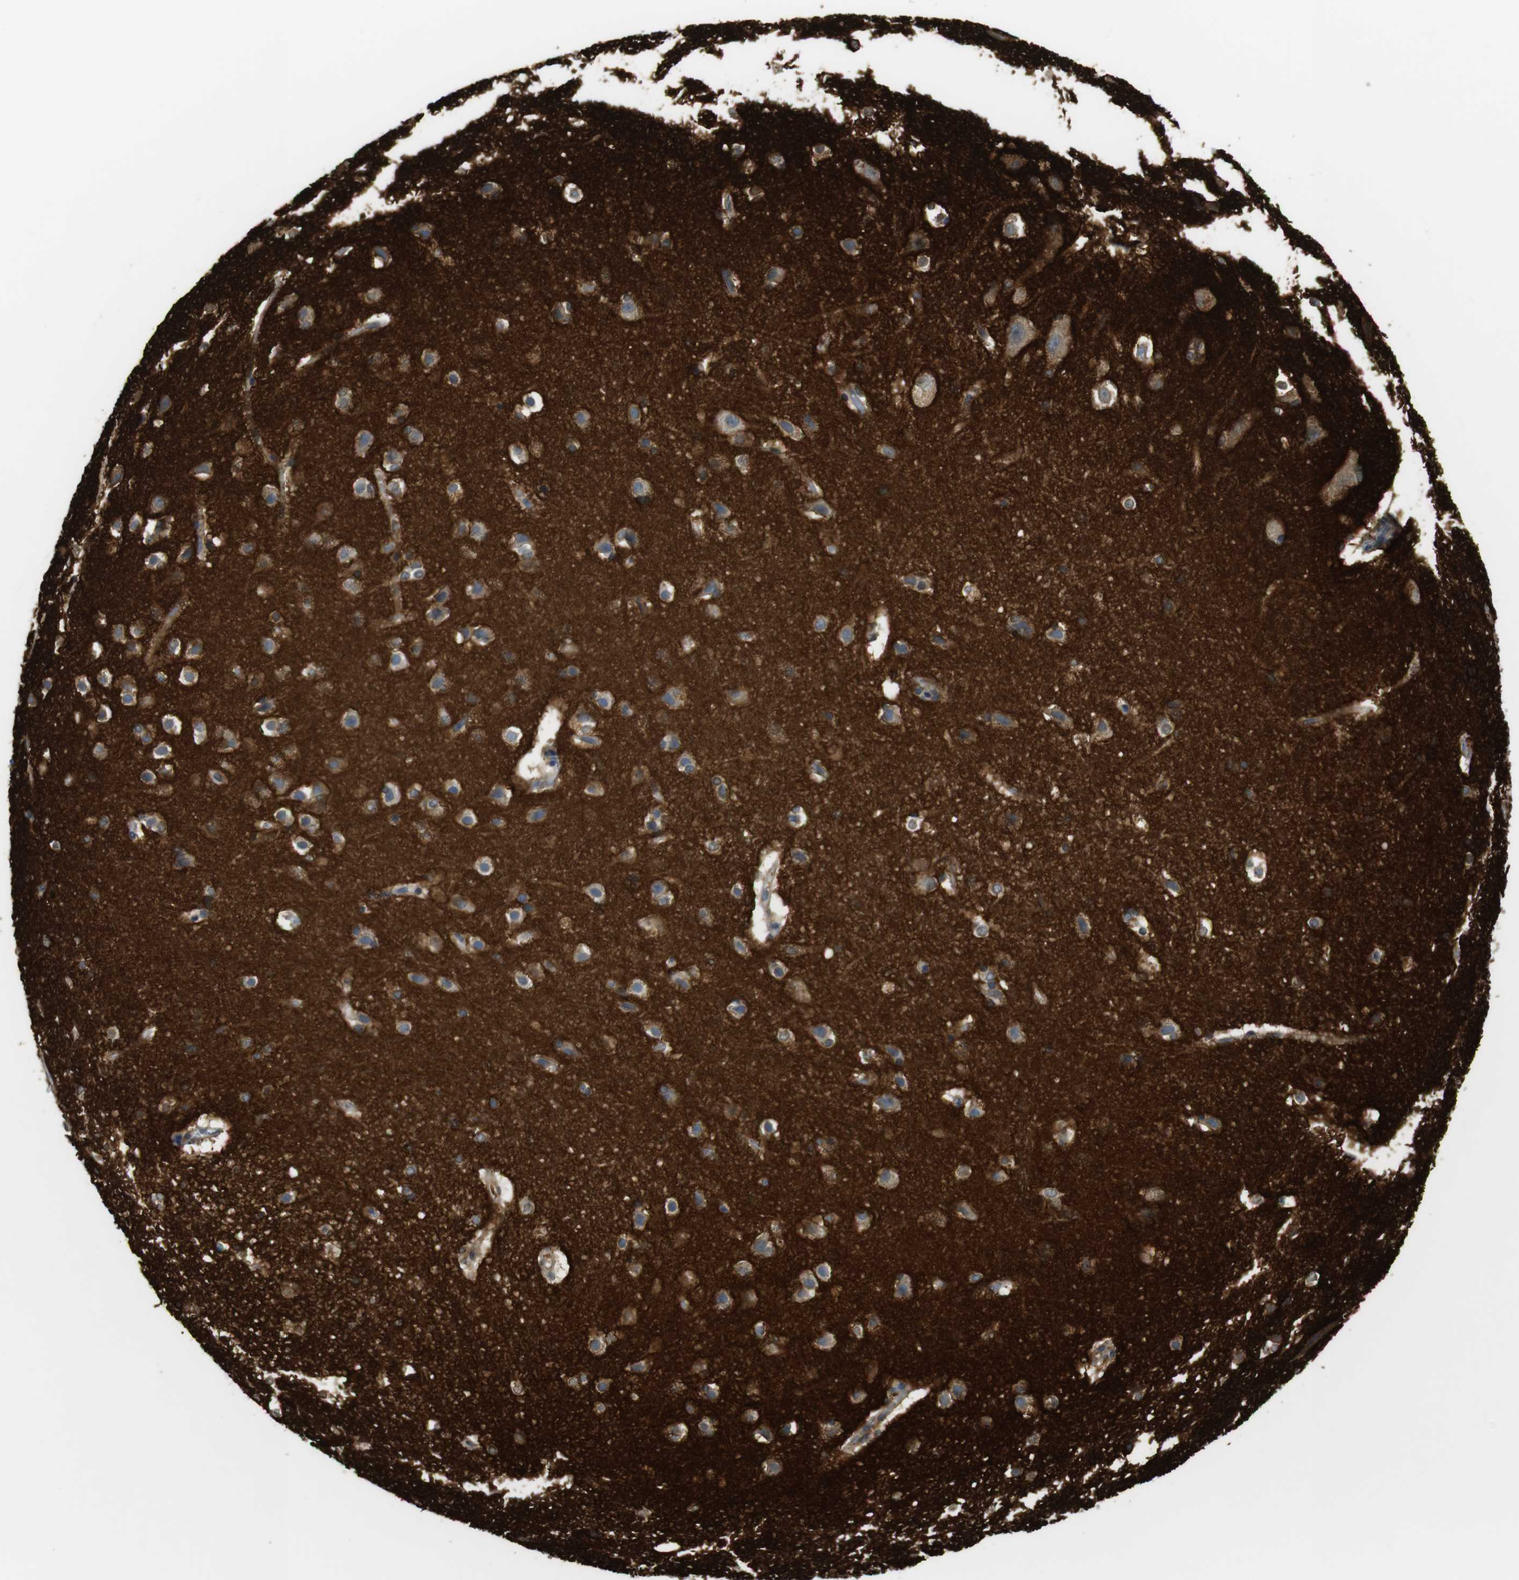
{"staining": {"intensity": "moderate", "quantity": "25%-75%", "location": "cytoplasmic/membranous"}, "tissue": "hippocampus", "cell_type": "Glial cells", "image_type": "normal", "snomed": [{"axis": "morphology", "description": "Normal tissue, NOS"}, {"axis": "topography", "description": "Hippocampus"}], "caption": "Brown immunohistochemical staining in normal hippocampus reveals moderate cytoplasmic/membranous positivity in approximately 25%-75% of glial cells.", "gene": "SIRPA", "patient": {"sex": "female", "age": 19}}